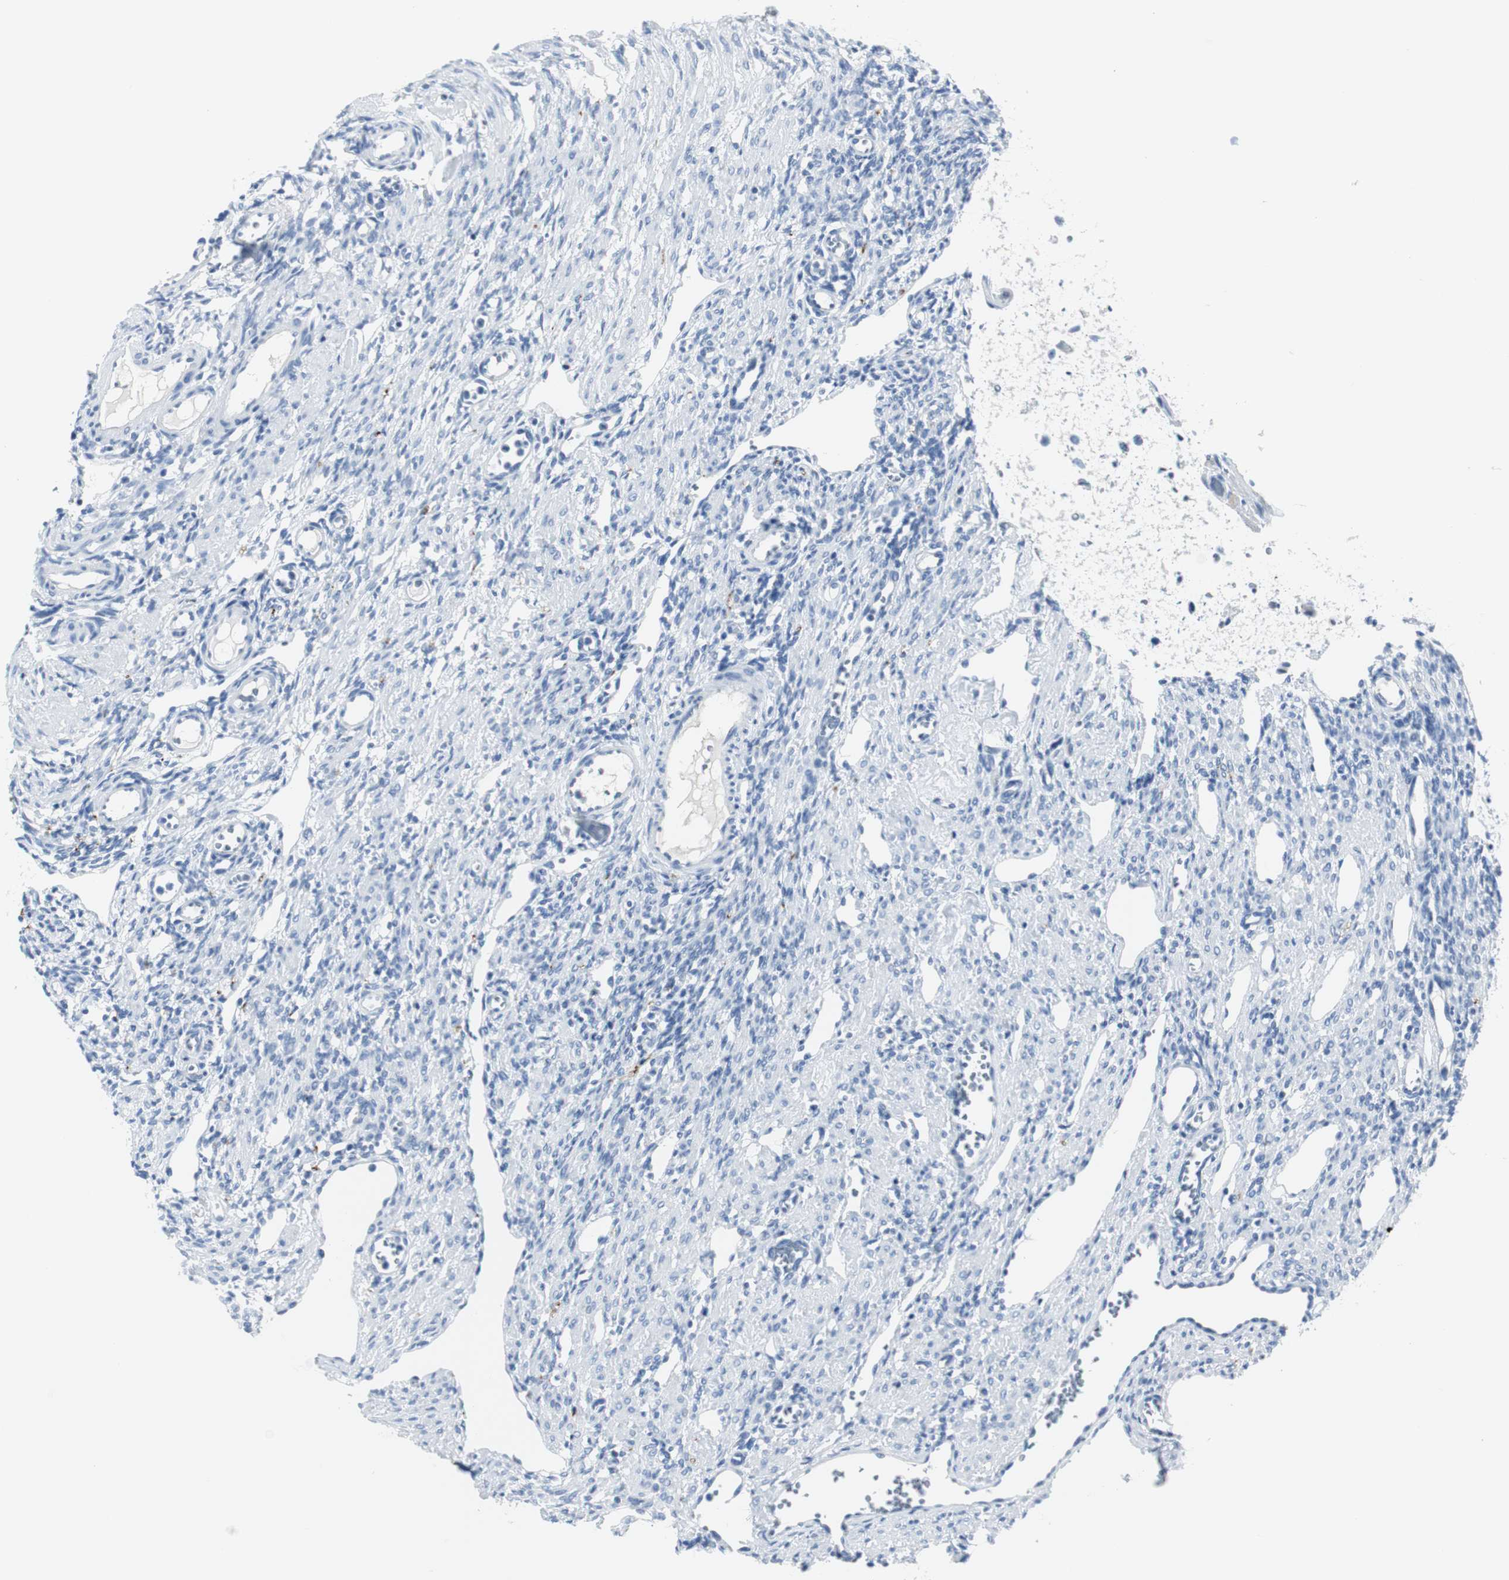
{"staining": {"intensity": "negative", "quantity": "none", "location": "none"}, "tissue": "ovary", "cell_type": "Follicle cells", "image_type": "normal", "snomed": [{"axis": "morphology", "description": "Normal tissue, NOS"}, {"axis": "topography", "description": "Ovary"}], "caption": "A high-resolution histopathology image shows immunohistochemistry staining of unremarkable ovary, which exhibits no significant positivity in follicle cells. (Stains: DAB (3,3'-diaminobenzidine) immunohistochemistry with hematoxylin counter stain, Microscopy: brightfield microscopy at high magnification).", "gene": "GAP43", "patient": {"sex": "female", "age": 33}}